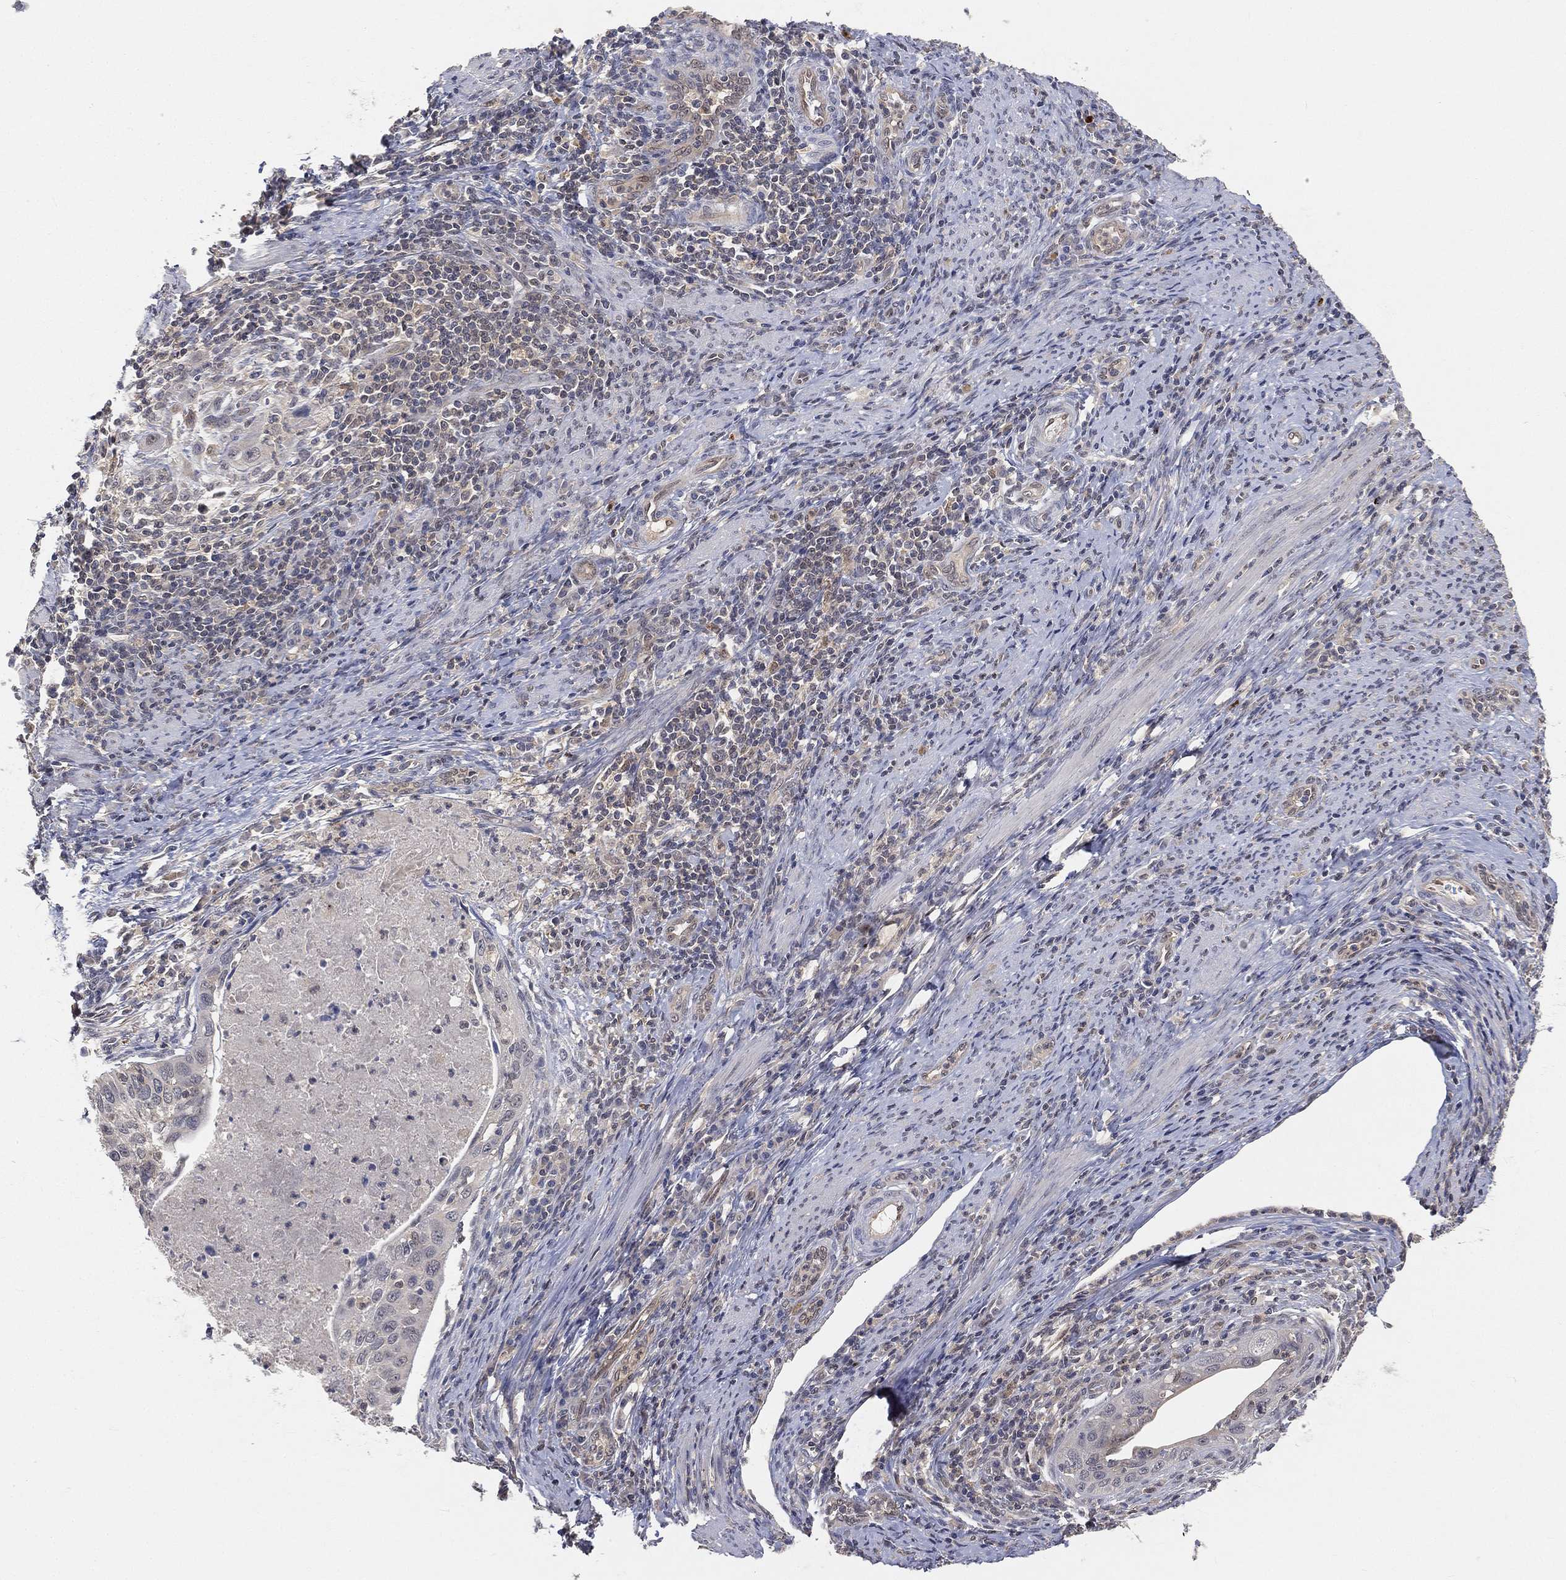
{"staining": {"intensity": "negative", "quantity": "none", "location": "none"}, "tissue": "cervical cancer", "cell_type": "Tumor cells", "image_type": "cancer", "snomed": [{"axis": "morphology", "description": "Squamous cell carcinoma, NOS"}, {"axis": "topography", "description": "Cervix"}], "caption": "Cervical cancer (squamous cell carcinoma) stained for a protein using immunohistochemistry (IHC) shows no expression tumor cells.", "gene": "MAPK1", "patient": {"sex": "female", "age": 26}}